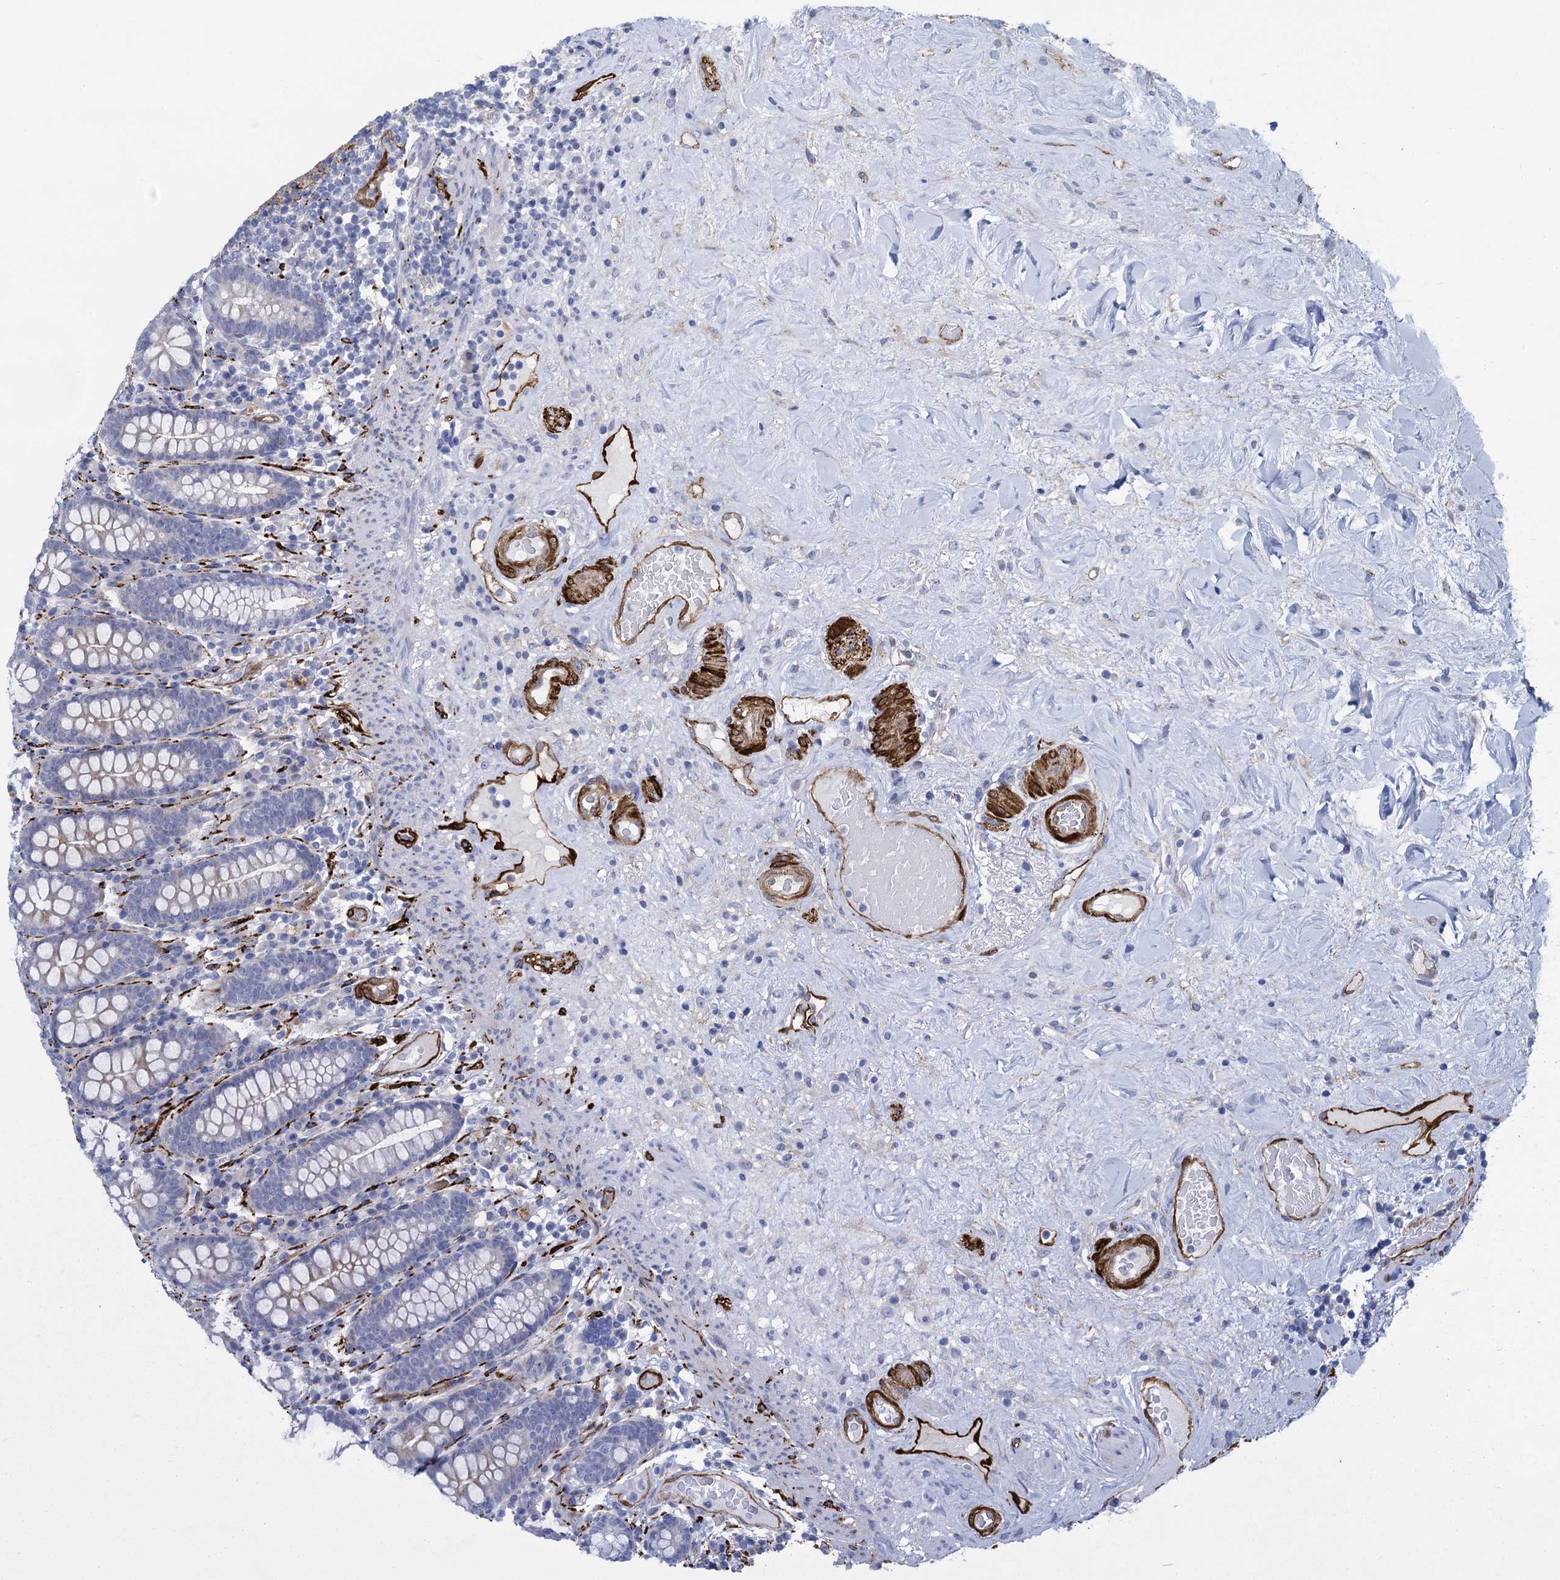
{"staining": {"intensity": "strong", "quantity": ">75%", "location": "cytoplasmic/membranous"}, "tissue": "colon", "cell_type": "Endothelial cells", "image_type": "normal", "snomed": [{"axis": "morphology", "description": "Normal tissue, NOS"}, {"axis": "topography", "description": "Colon"}], "caption": "Human colon stained for a protein (brown) exhibits strong cytoplasmic/membranous positive staining in about >75% of endothelial cells.", "gene": "SNCG", "patient": {"sex": "female", "age": 79}}